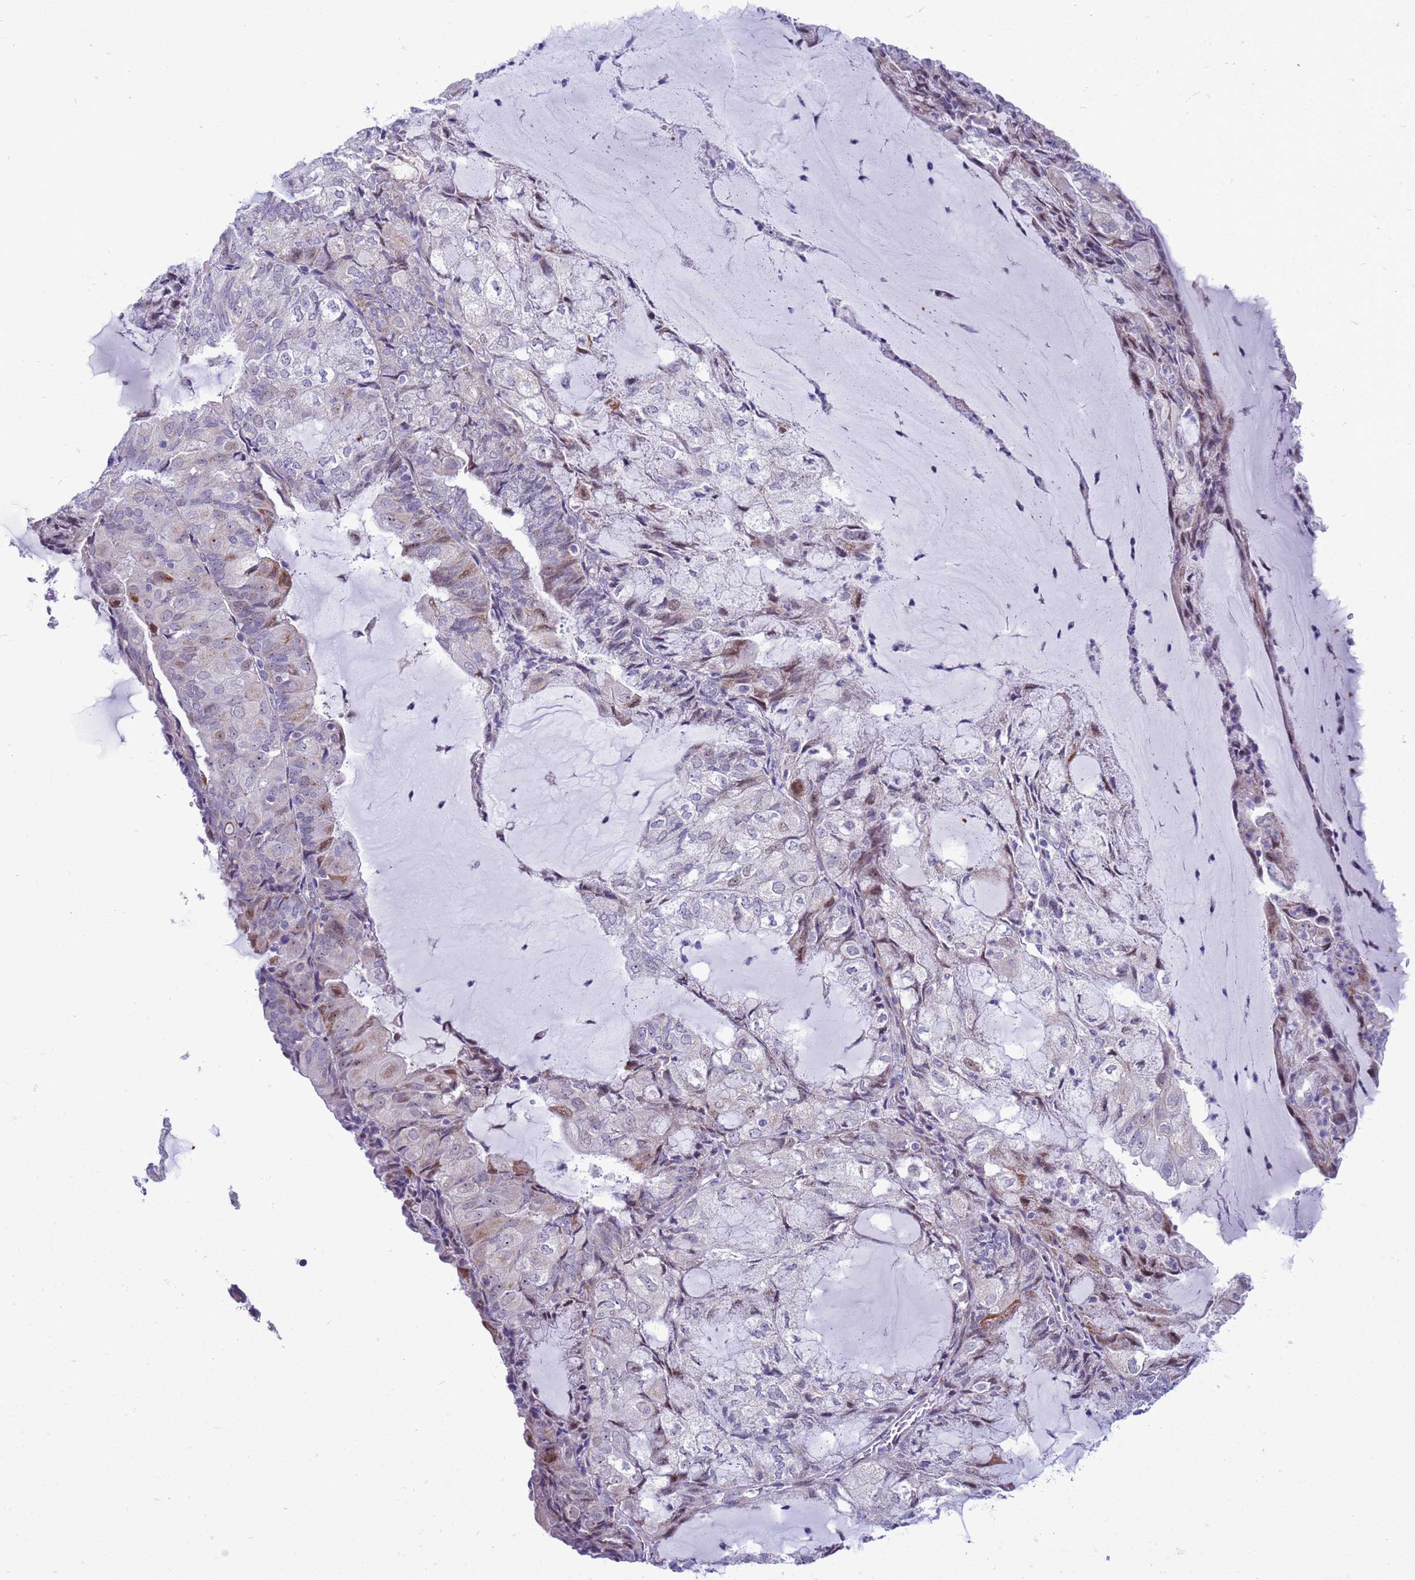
{"staining": {"intensity": "moderate", "quantity": "25%-75%", "location": "cytoplasmic/membranous,nuclear"}, "tissue": "endometrial cancer", "cell_type": "Tumor cells", "image_type": "cancer", "snomed": [{"axis": "morphology", "description": "Adenocarcinoma, NOS"}, {"axis": "topography", "description": "Endometrium"}], "caption": "An image of human adenocarcinoma (endometrial) stained for a protein displays moderate cytoplasmic/membranous and nuclear brown staining in tumor cells.", "gene": "LRATD1", "patient": {"sex": "female", "age": 81}}